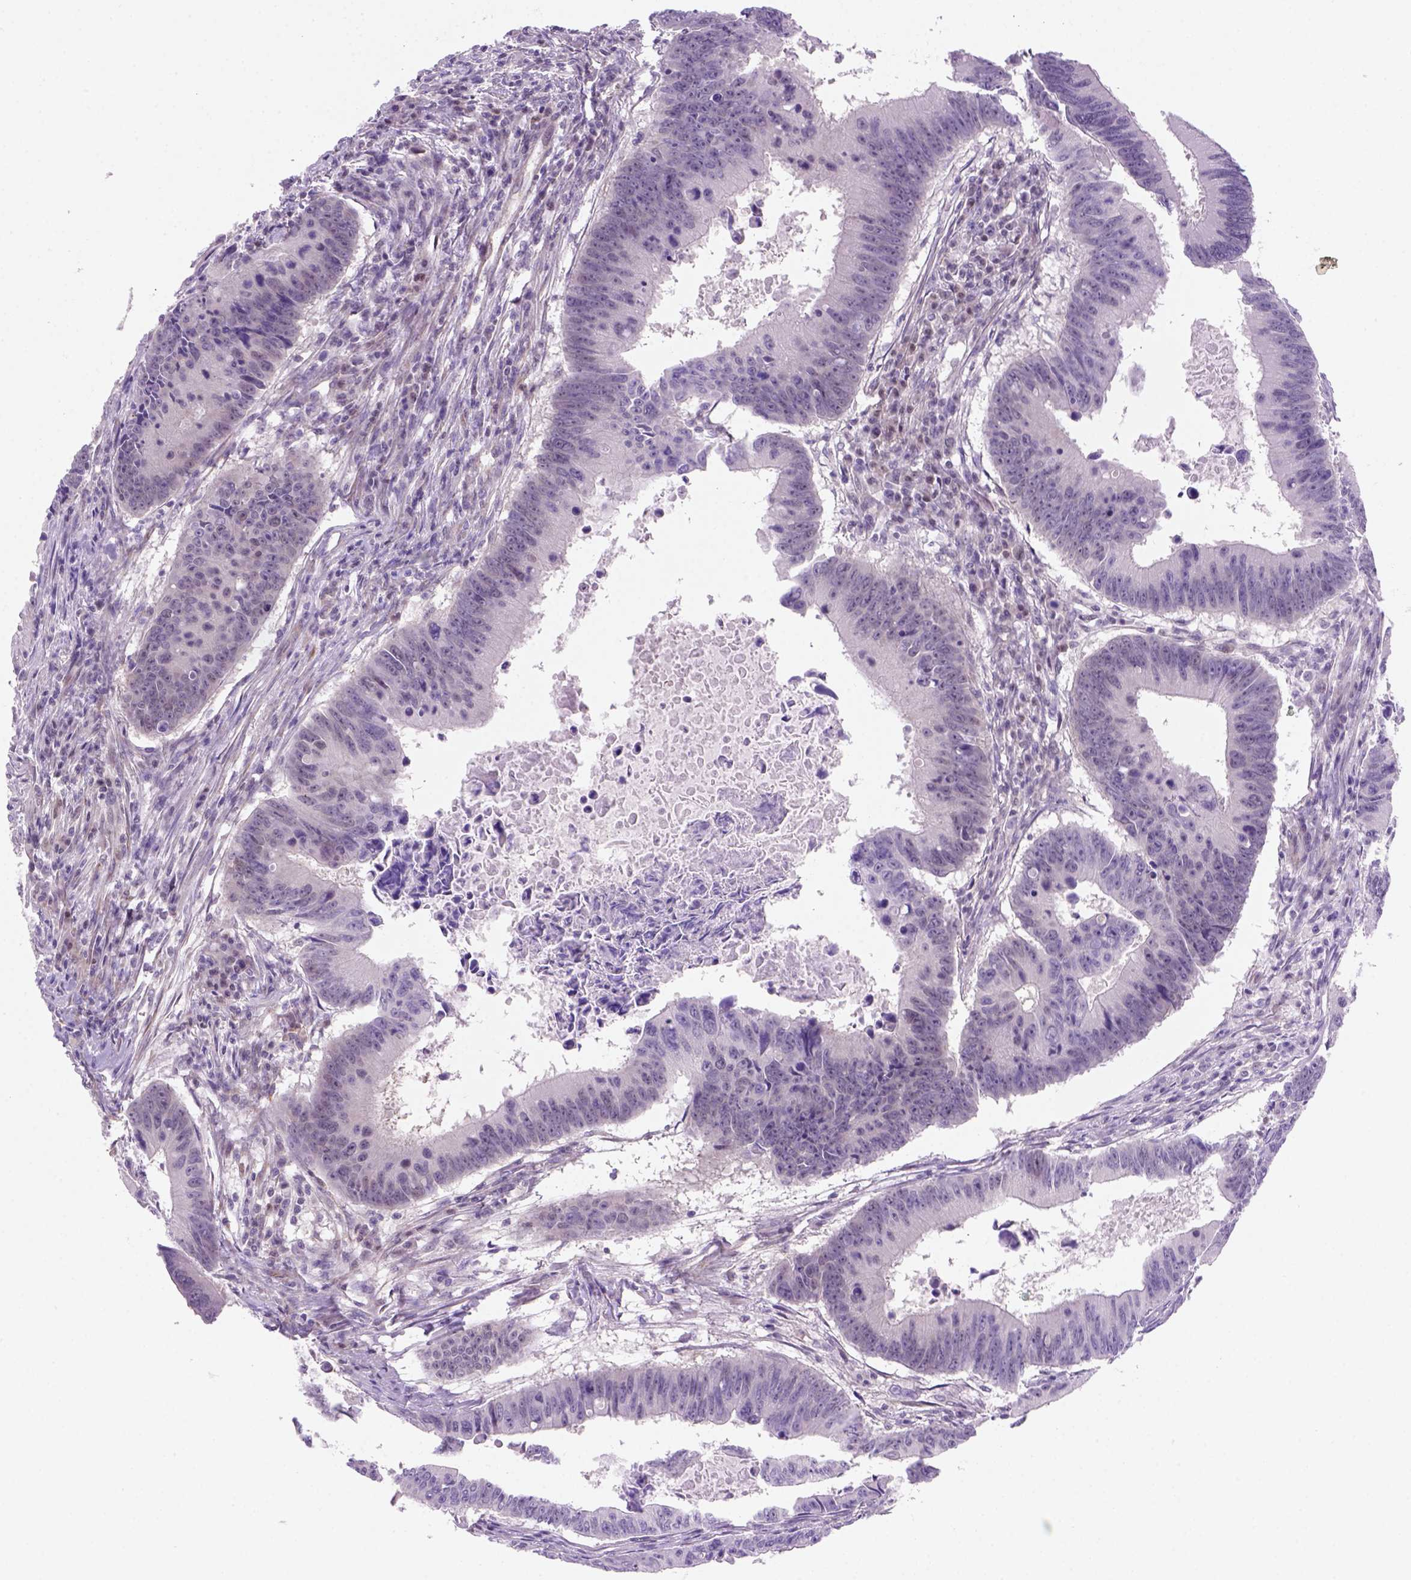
{"staining": {"intensity": "weak", "quantity": "<25%", "location": "nuclear"}, "tissue": "colorectal cancer", "cell_type": "Tumor cells", "image_type": "cancer", "snomed": [{"axis": "morphology", "description": "Adenocarcinoma, NOS"}, {"axis": "topography", "description": "Colon"}], "caption": "Colorectal cancer was stained to show a protein in brown. There is no significant positivity in tumor cells.", "gene": "MGMT", "patient": {"sex": "female", "age": 87}}